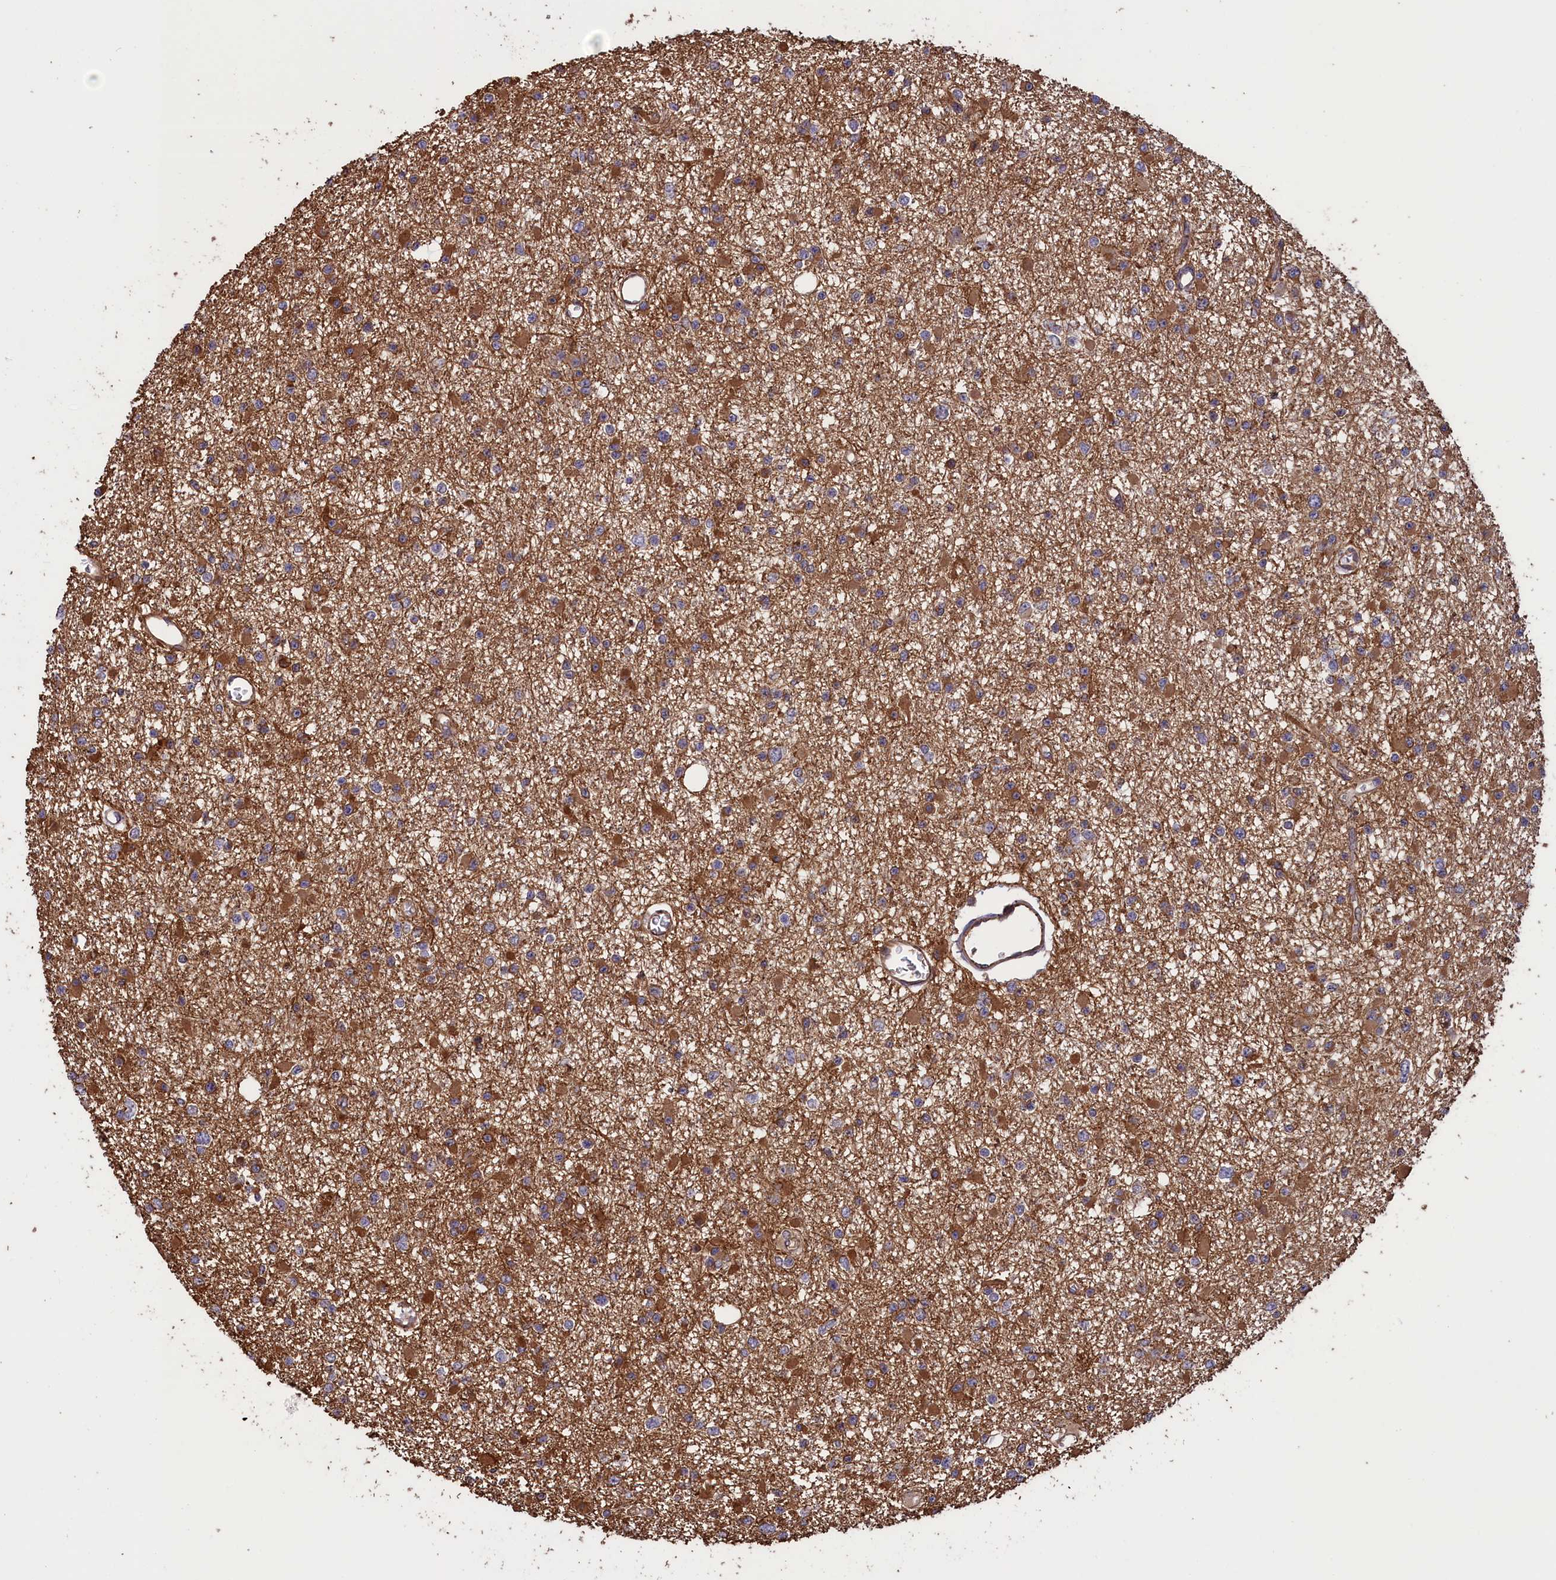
{"staining": {"intensity": "moderate", "quantity": "25%-75%", "location": "cytoplasmic/membranous"}, "tissue": "glioma", "cell_type": "Tumor cells", "image_type": "cancer", "snomed": [{"axis": "morphology", "description": "Glioma, malignant, Low grade"}, {"axis": "topography", "description": "Brain"}], "caption": "Protein positivity by immunohistochemistry (IHC) exhibits moderate cytoplasmic/membranous staining in about 25%-75% of tumor cells in glioma.", "gene": "DAPK3", "patient": {"sex": "female", "age": 22}}